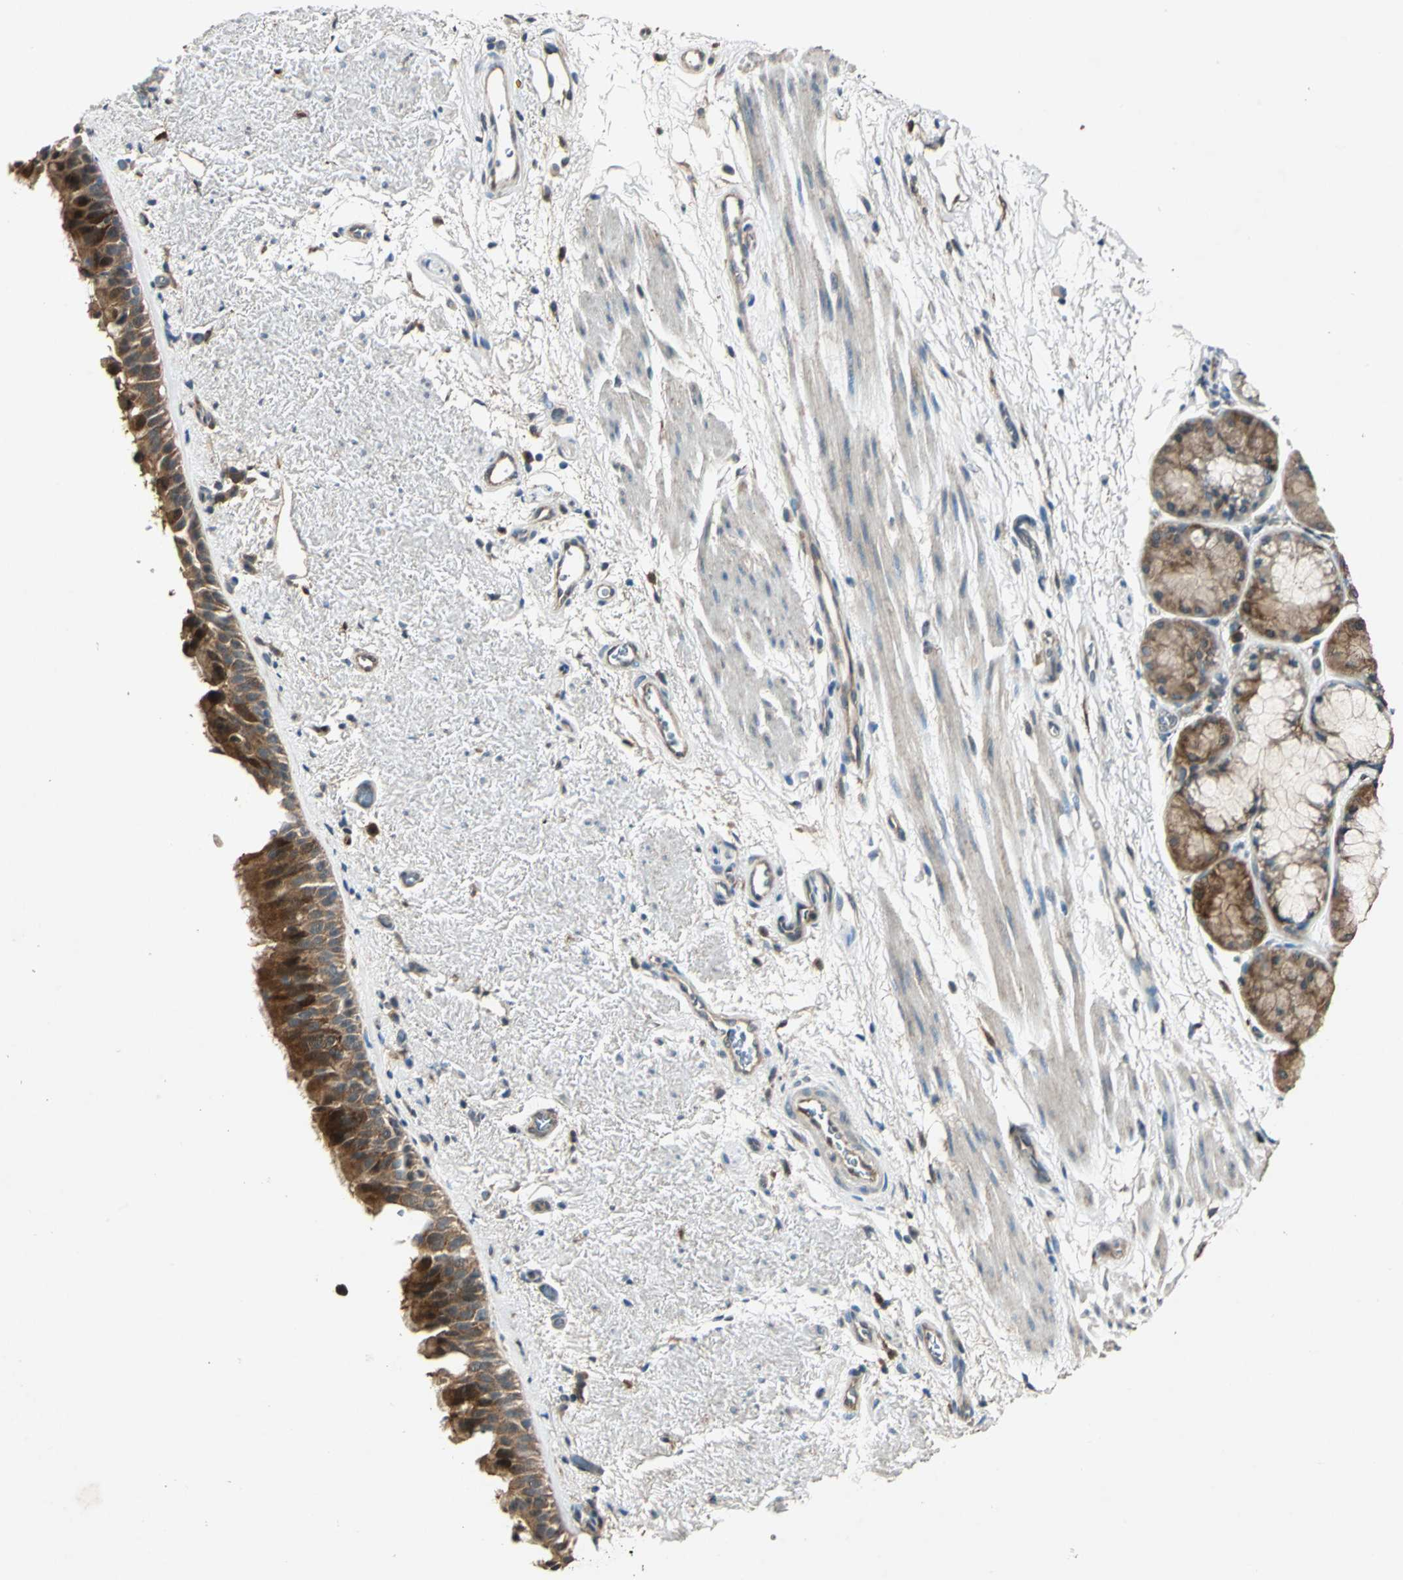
{"staining": {"intensity": "strong", "quantity": ">75%", "location": "cytoplasmic/membranous,nuclear"}, "tissue": "bronchus", "cell_type": "Respiratory epithelial cells", "image_type": "normal", "snomed": [{"axis": "morphology", "description": "Normal tissue, NOS"}, {"axis": "topography", "description": "Bronchus"}], "caption": "DAB immunohistochemical staining of normal human bronchus demonstrates strong cytoplasmic/membranous,nuclear protein expression in about >75% of respiratory epithelial cells.", "gene": "RRM2B", "patient": {"sex": "female", "age": 54}}